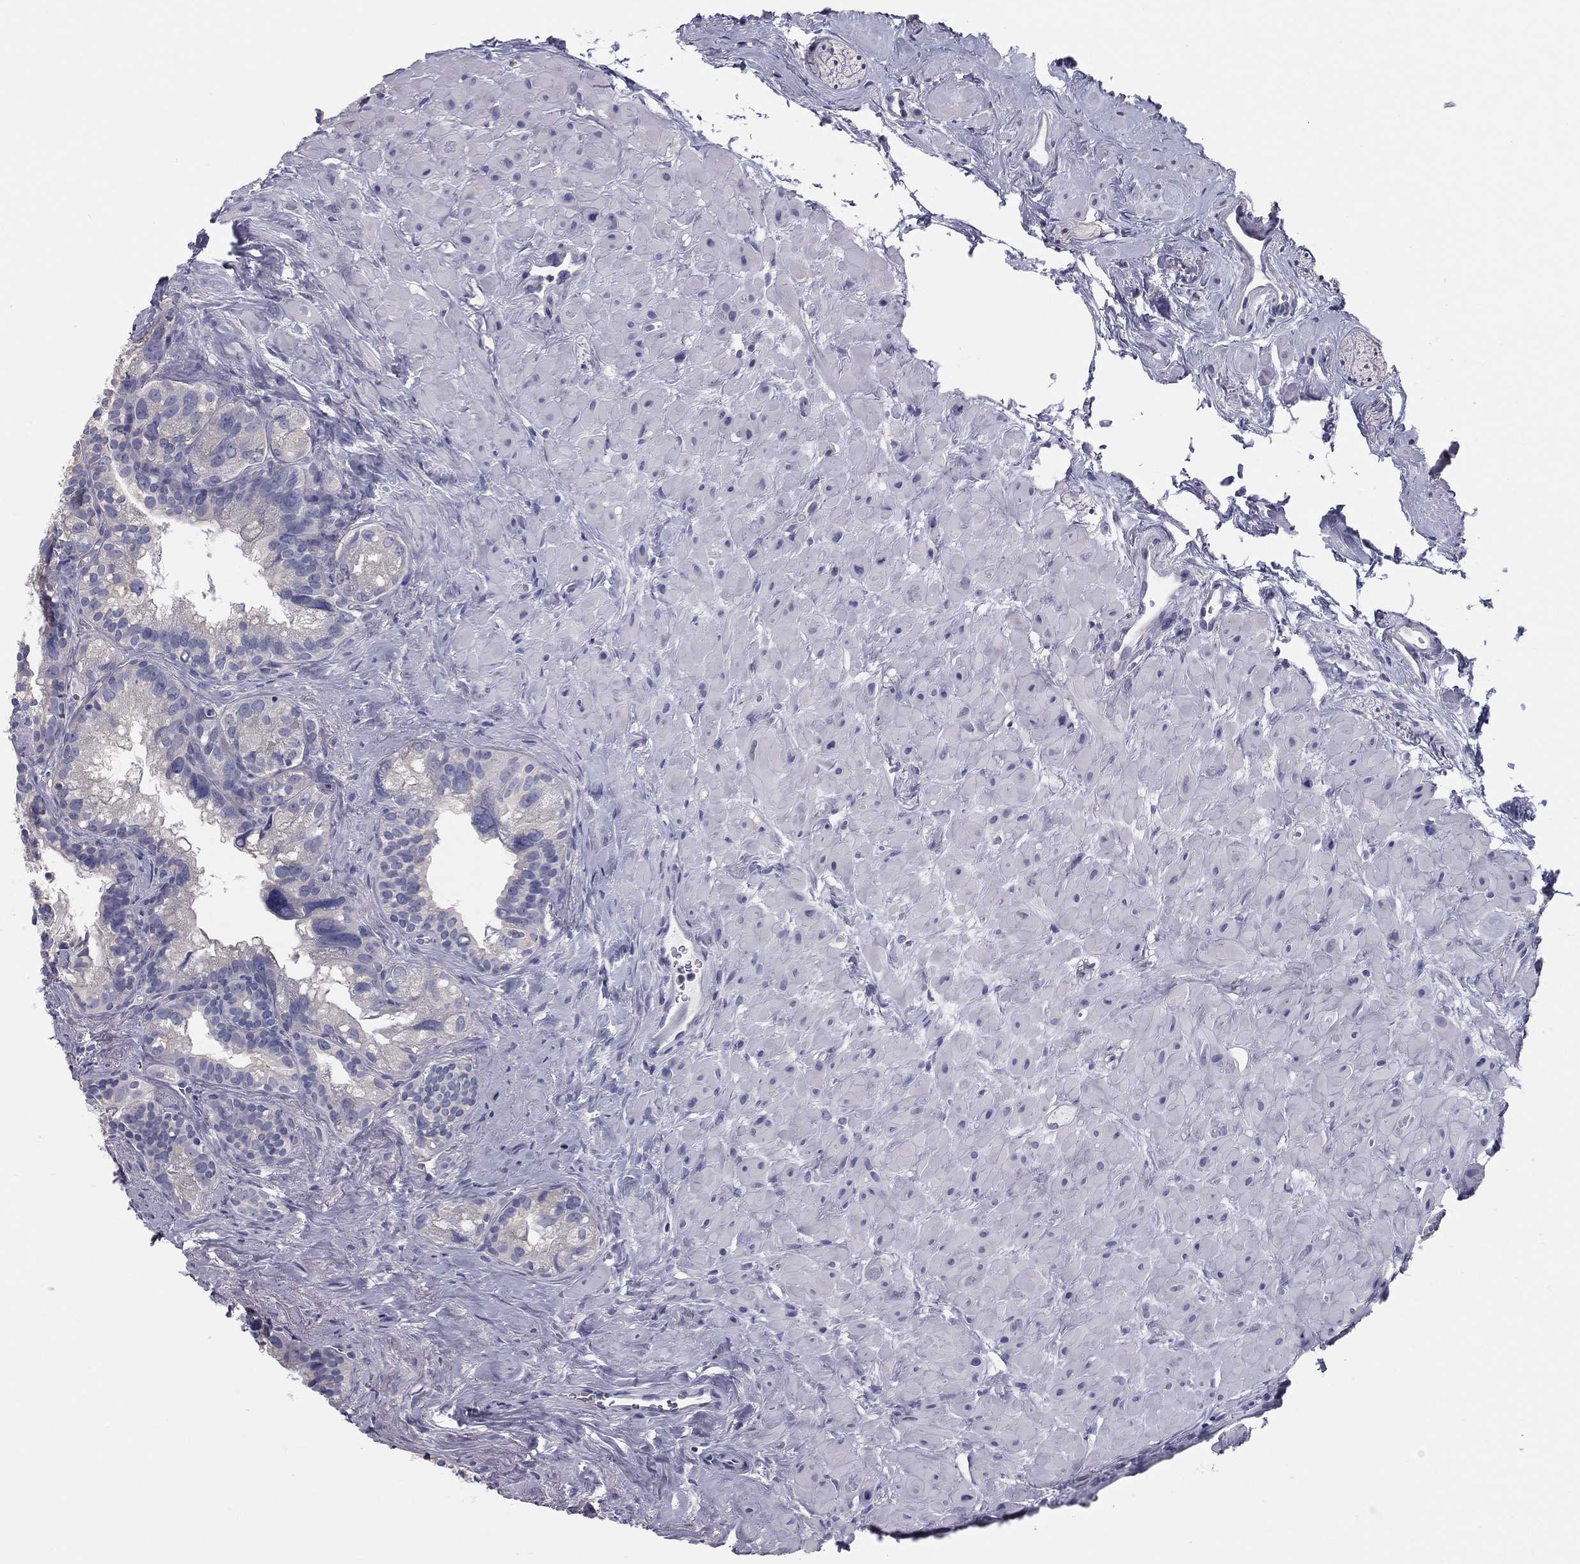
{"staining": {"intensity": "negative", "quantity": "none", "location": "none"}, "tissue": "seminal vesicle", "cell_type": "Glandular cells", "image_type": "normal", "snomed": [{"axis": "morphology", "description": "Normal tissue, NOS"}, {"axis": "topography", "description": "Seminal veicle"}], "caption": "The image reveals no staining of glandular cells in benign seminal vesicle.", "gene": "MUC13", "patient": {"sex": "male", "age": 72}}